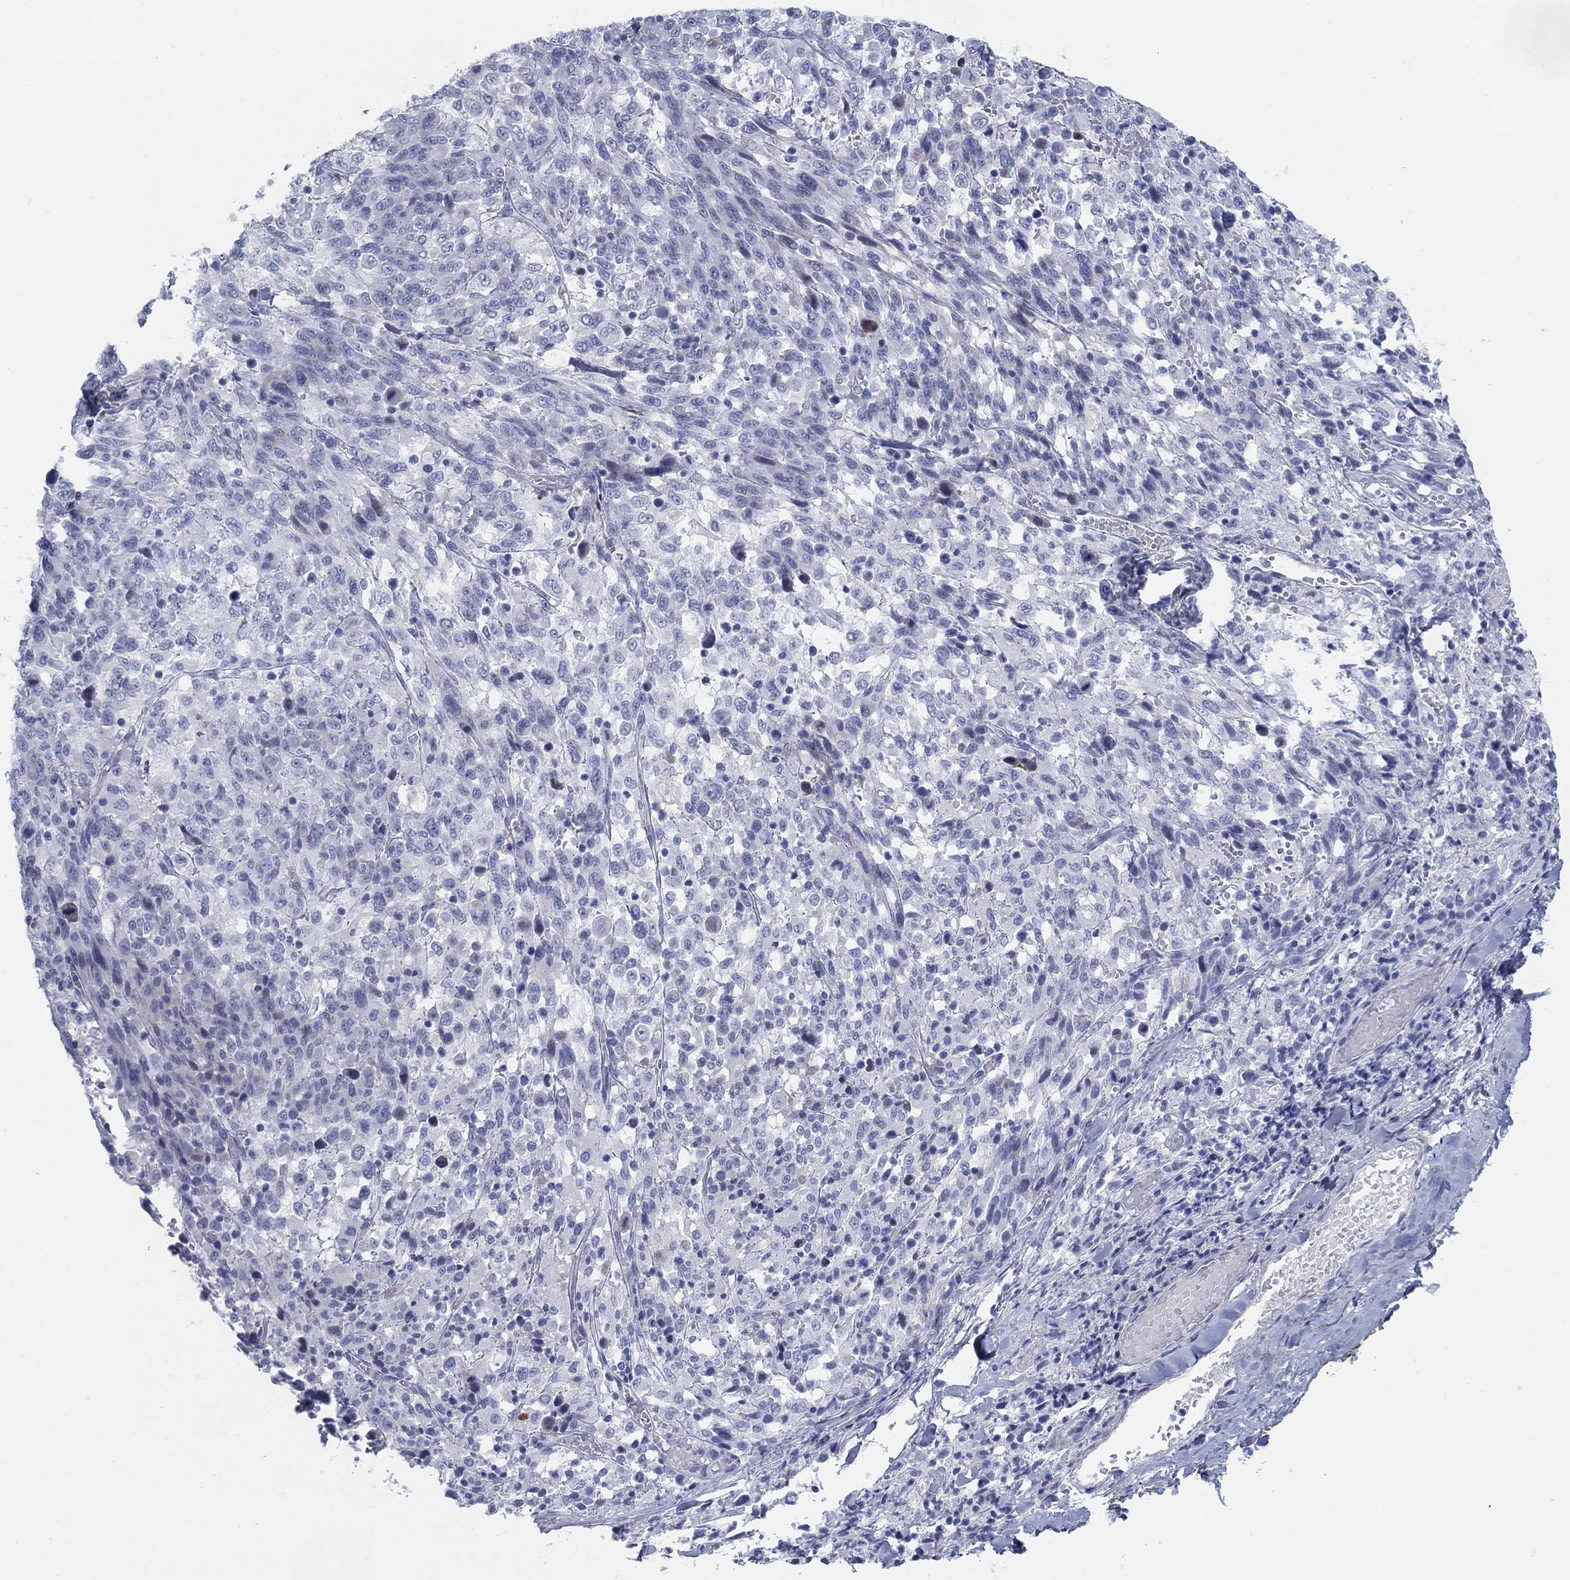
{"staining": {"intensity": "negative", "quantity": "none", "location": "none"}, "tissue": "melanoma", "cell_type": "Tumor cells", "image_type": "cancer", "snomed": [{"axis": "morphology", "description": "Malignant melanoma, NOS"}, {"axis": "topography", "description": "Skin"}], "caption": "This is an immunohistochemistry image of human malignant melanoma. There is no staining in tumor cells.", "gene": "HEATR4", "patient": {"sex": "female", "age": 91}}